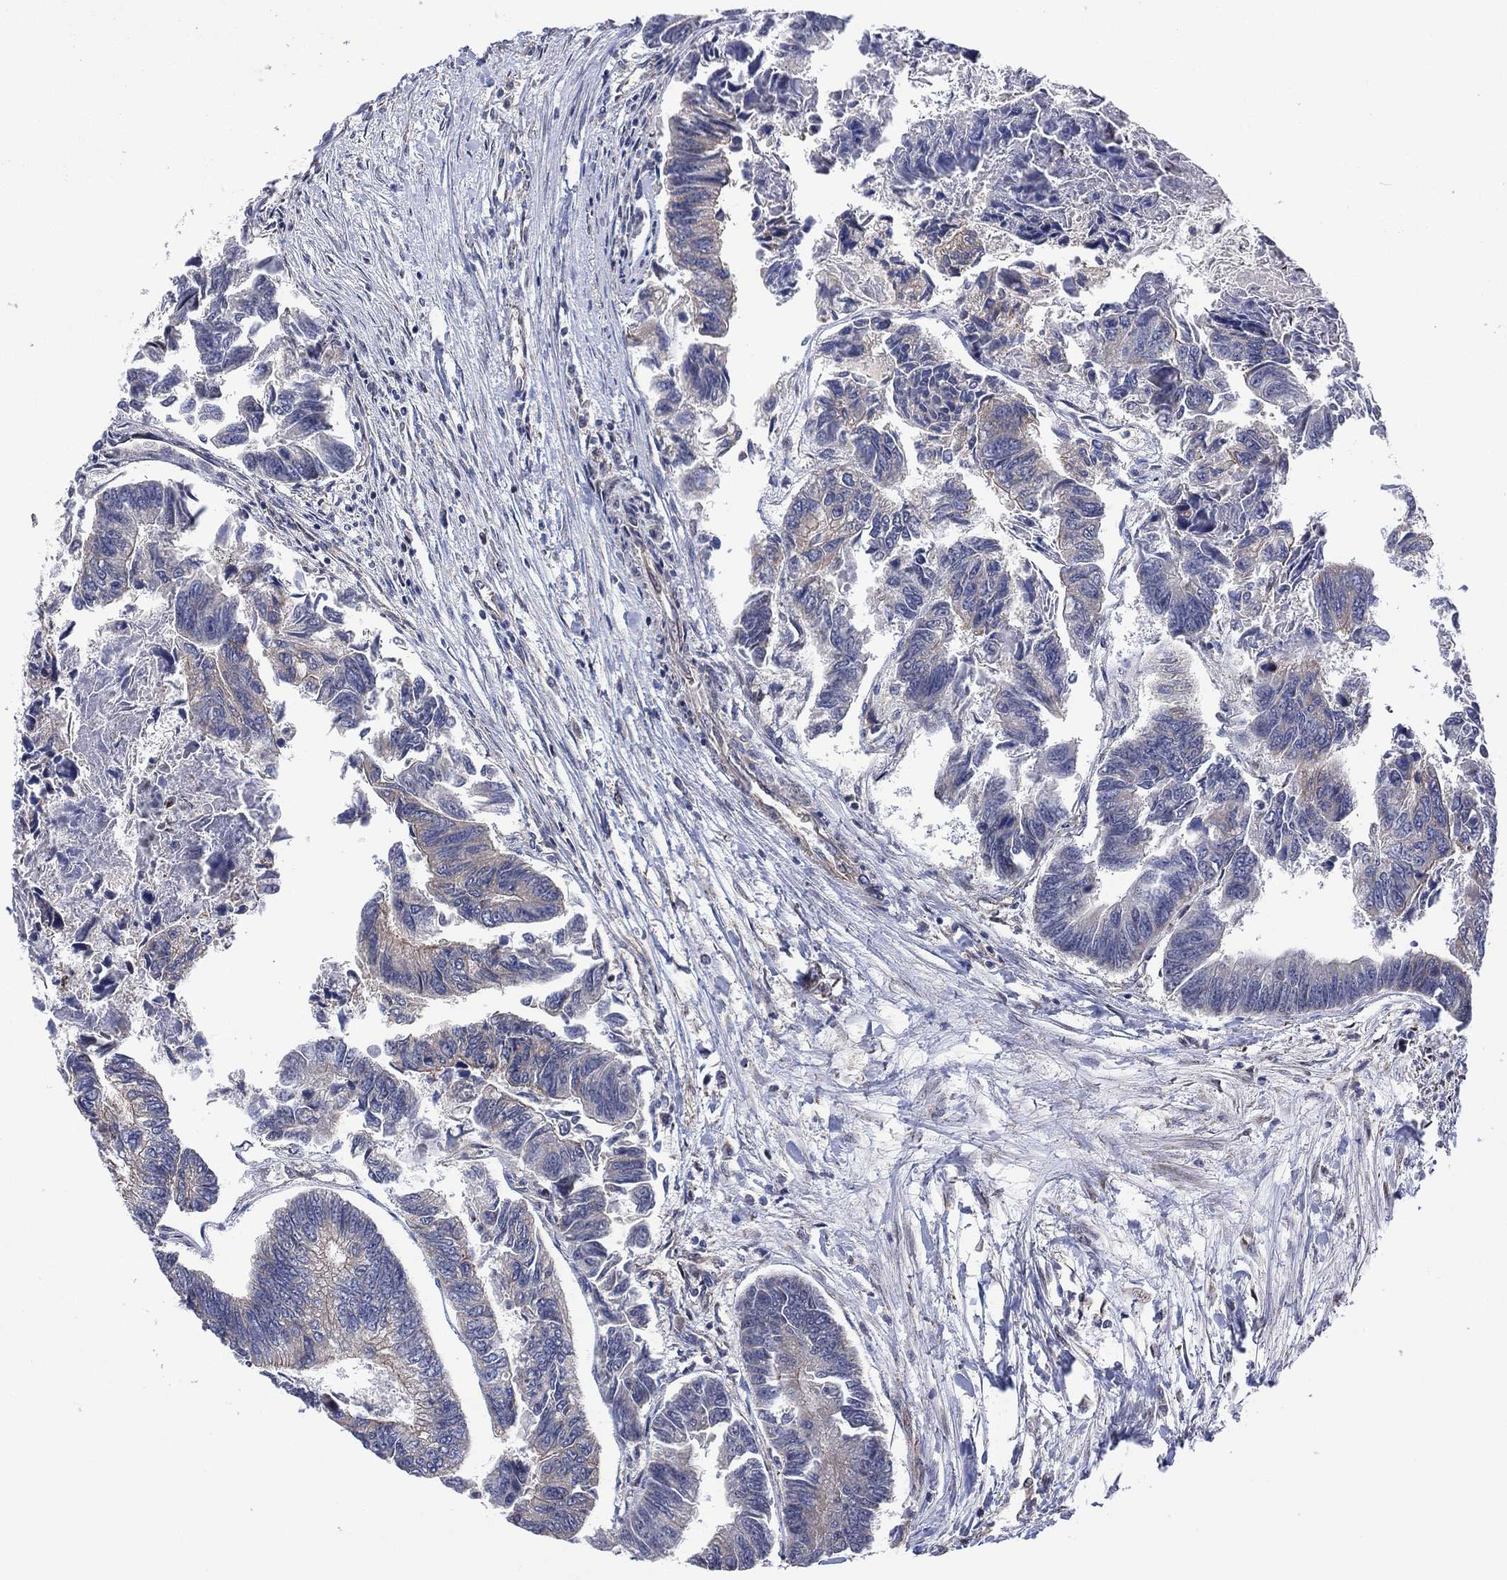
{"staining": {"intensity": "negative", "quantity": "none", "location": "none"}, "tissue": "colorectal cancer", "cell_type": "Tumor cells", "image_type": "cancer", "snomed": [{"axis": "morphology", "description": "Adenocarcinoma, NOS"}, {"axis": "topography", "description": "Colon"}], "caption": "Human colorectal adenocarcinoma stained for a protein using immunohistochemistry exhibits no staining in tumor cells.", "gene": "PIDD1", "patient": {"sex": "female", "age": 65}}